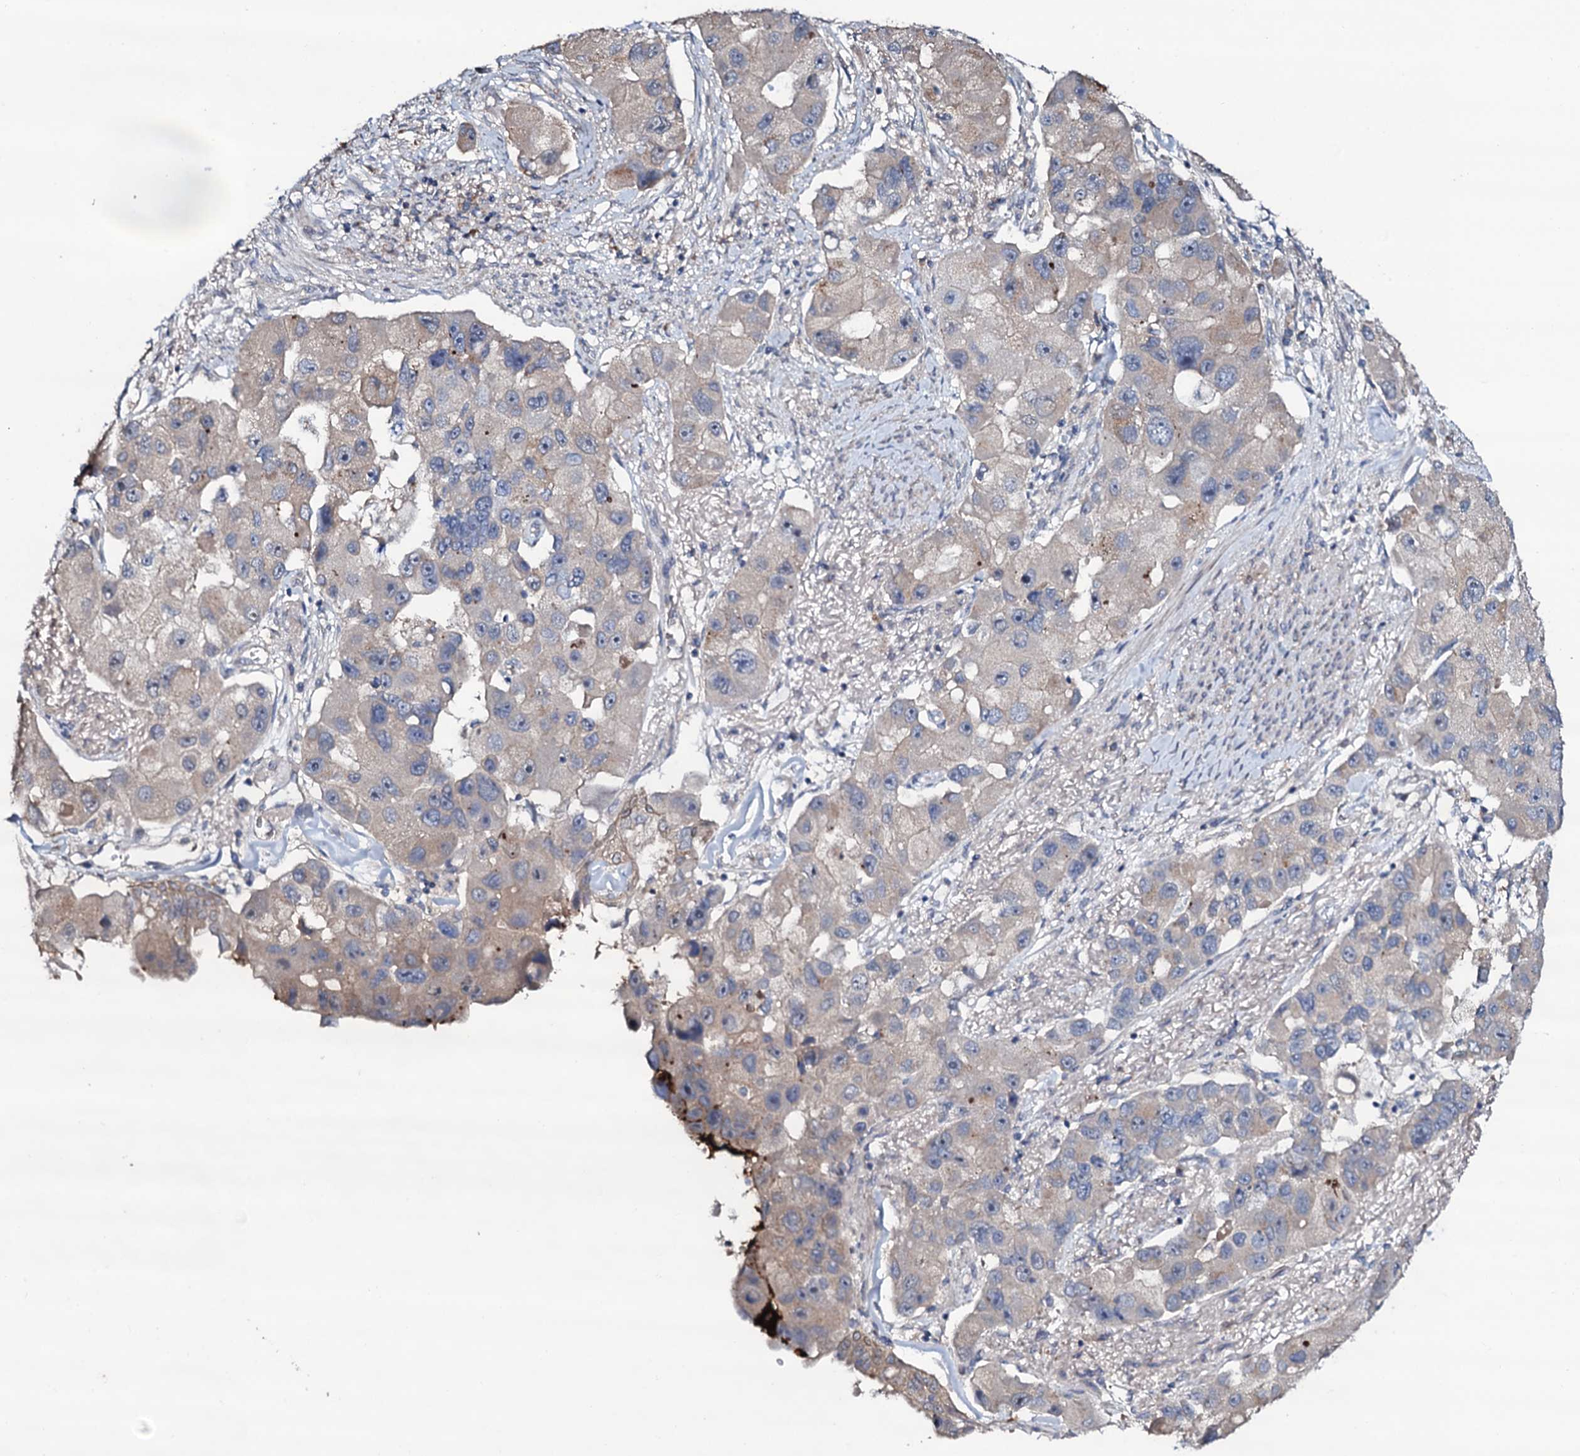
{"staining": {"intensity": "negative", "quantity": "none", "location": "none"}, "tissue": "lung cancer", "cell_type": "Tumor cells", "image_type": "cancer", "snomed": [{"axis": "morphology", "description": "Adenocarcinoma, NOS"}, {"axis": "topography", "description": "Lung"}], "caption": "Immunohistochemistry (IHC) histopathology image of neoplastic tissue: lung cancer (adenocarcinoma) stained with DAB demonstrates no significant protein expression in tumor cells.", "gene": "COG6", "patient": {"sex": "female", "age": 54}}